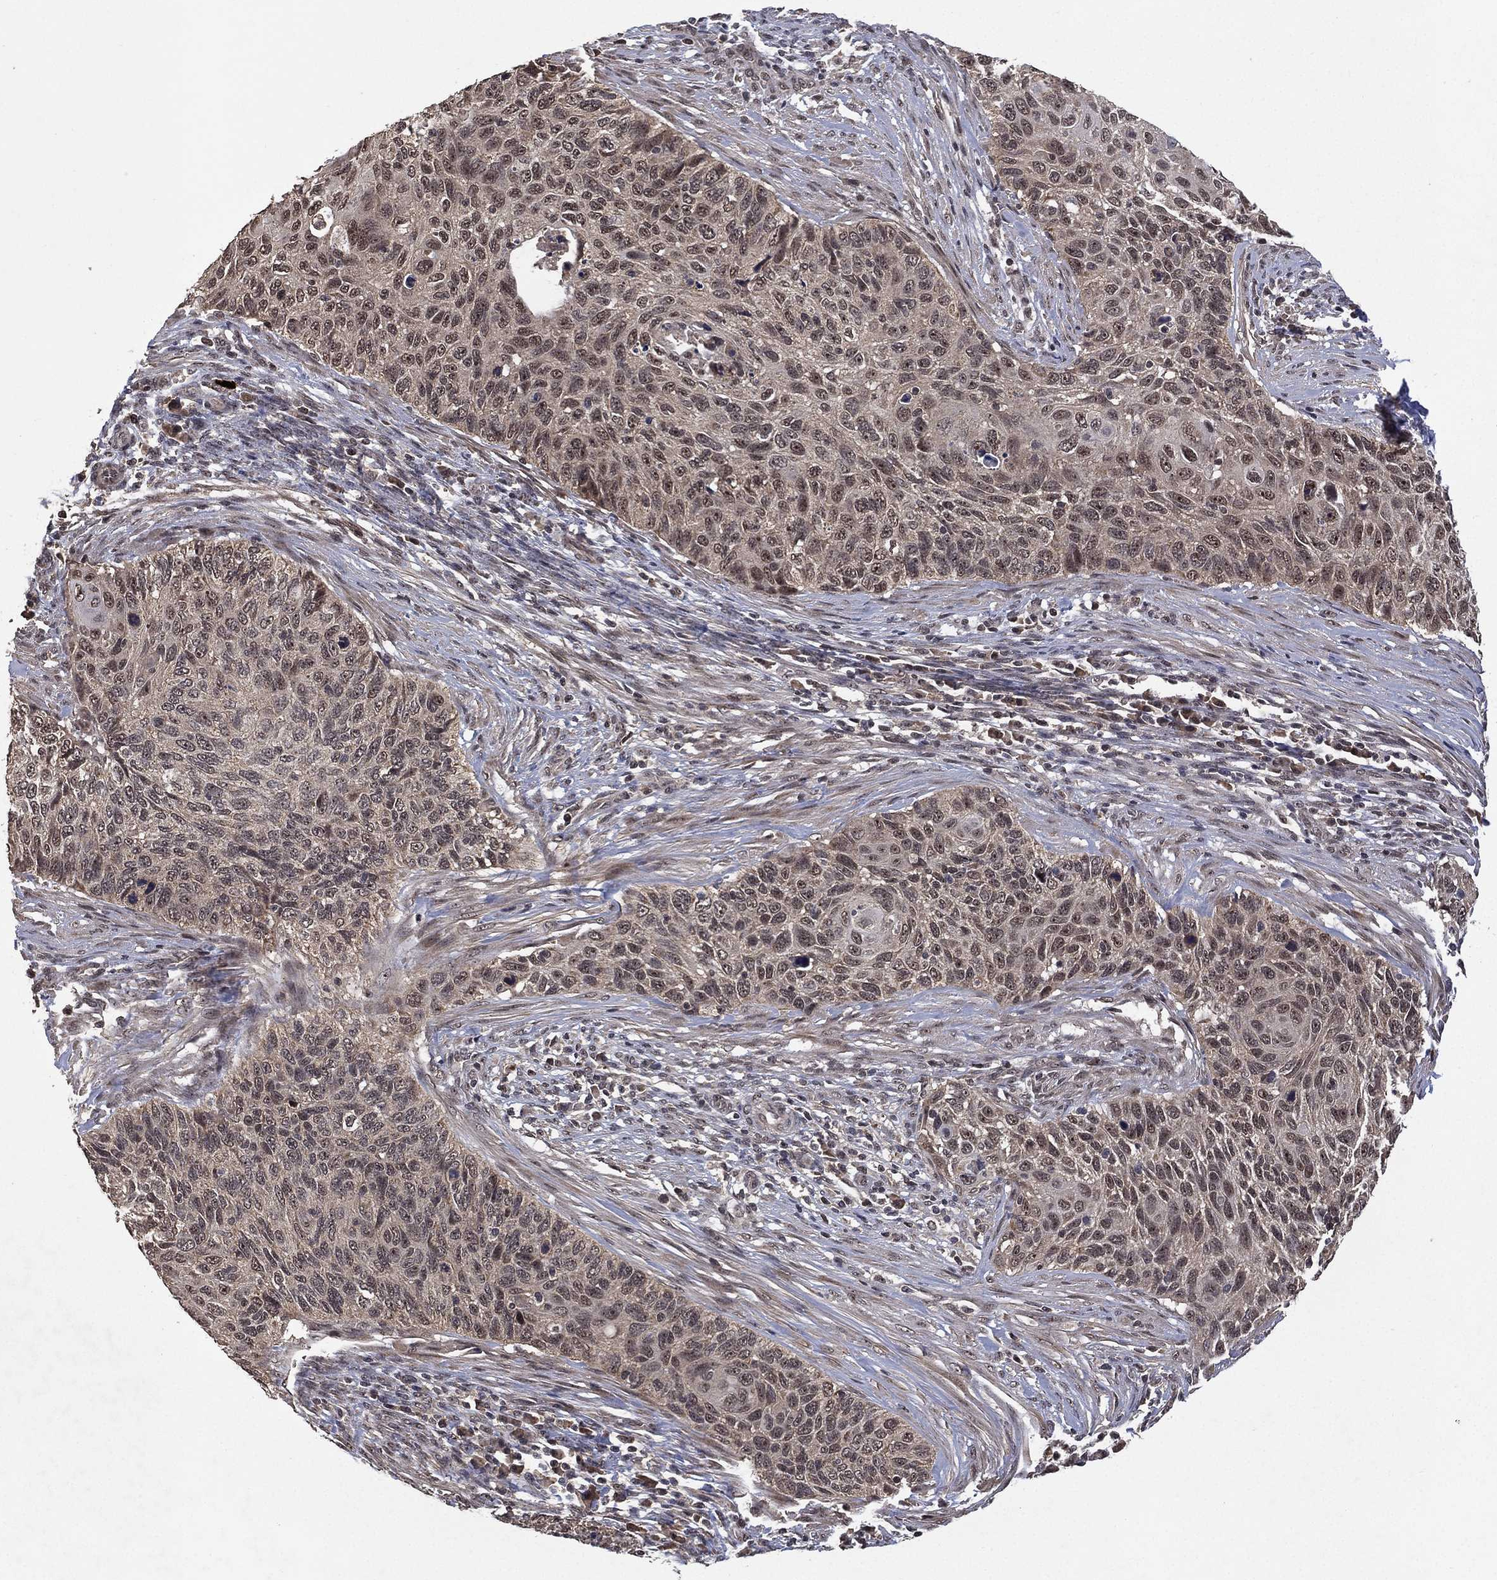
{"staining": {"intensity": "negative", "quantity": "none", "location": "none"}, "tissue": "cervical cancer", "cell_type": "Tumor cells", "image_type": "cancer", "snomed": [{"axis": "morphology", "description": "Squamous cell carcinoma, NOS"}, {"axis": "topography", "description": "Cervix"}], "caption": "This photomicrograph is of cervical squamous cell carcinoma stained with immunohistochemistry to label a protein in brown with the nuclei are counter-stained blue. There is no expression in tumor cells.", "gene": "NELFCD", "patient": {"sex": "female", "age": 70}}